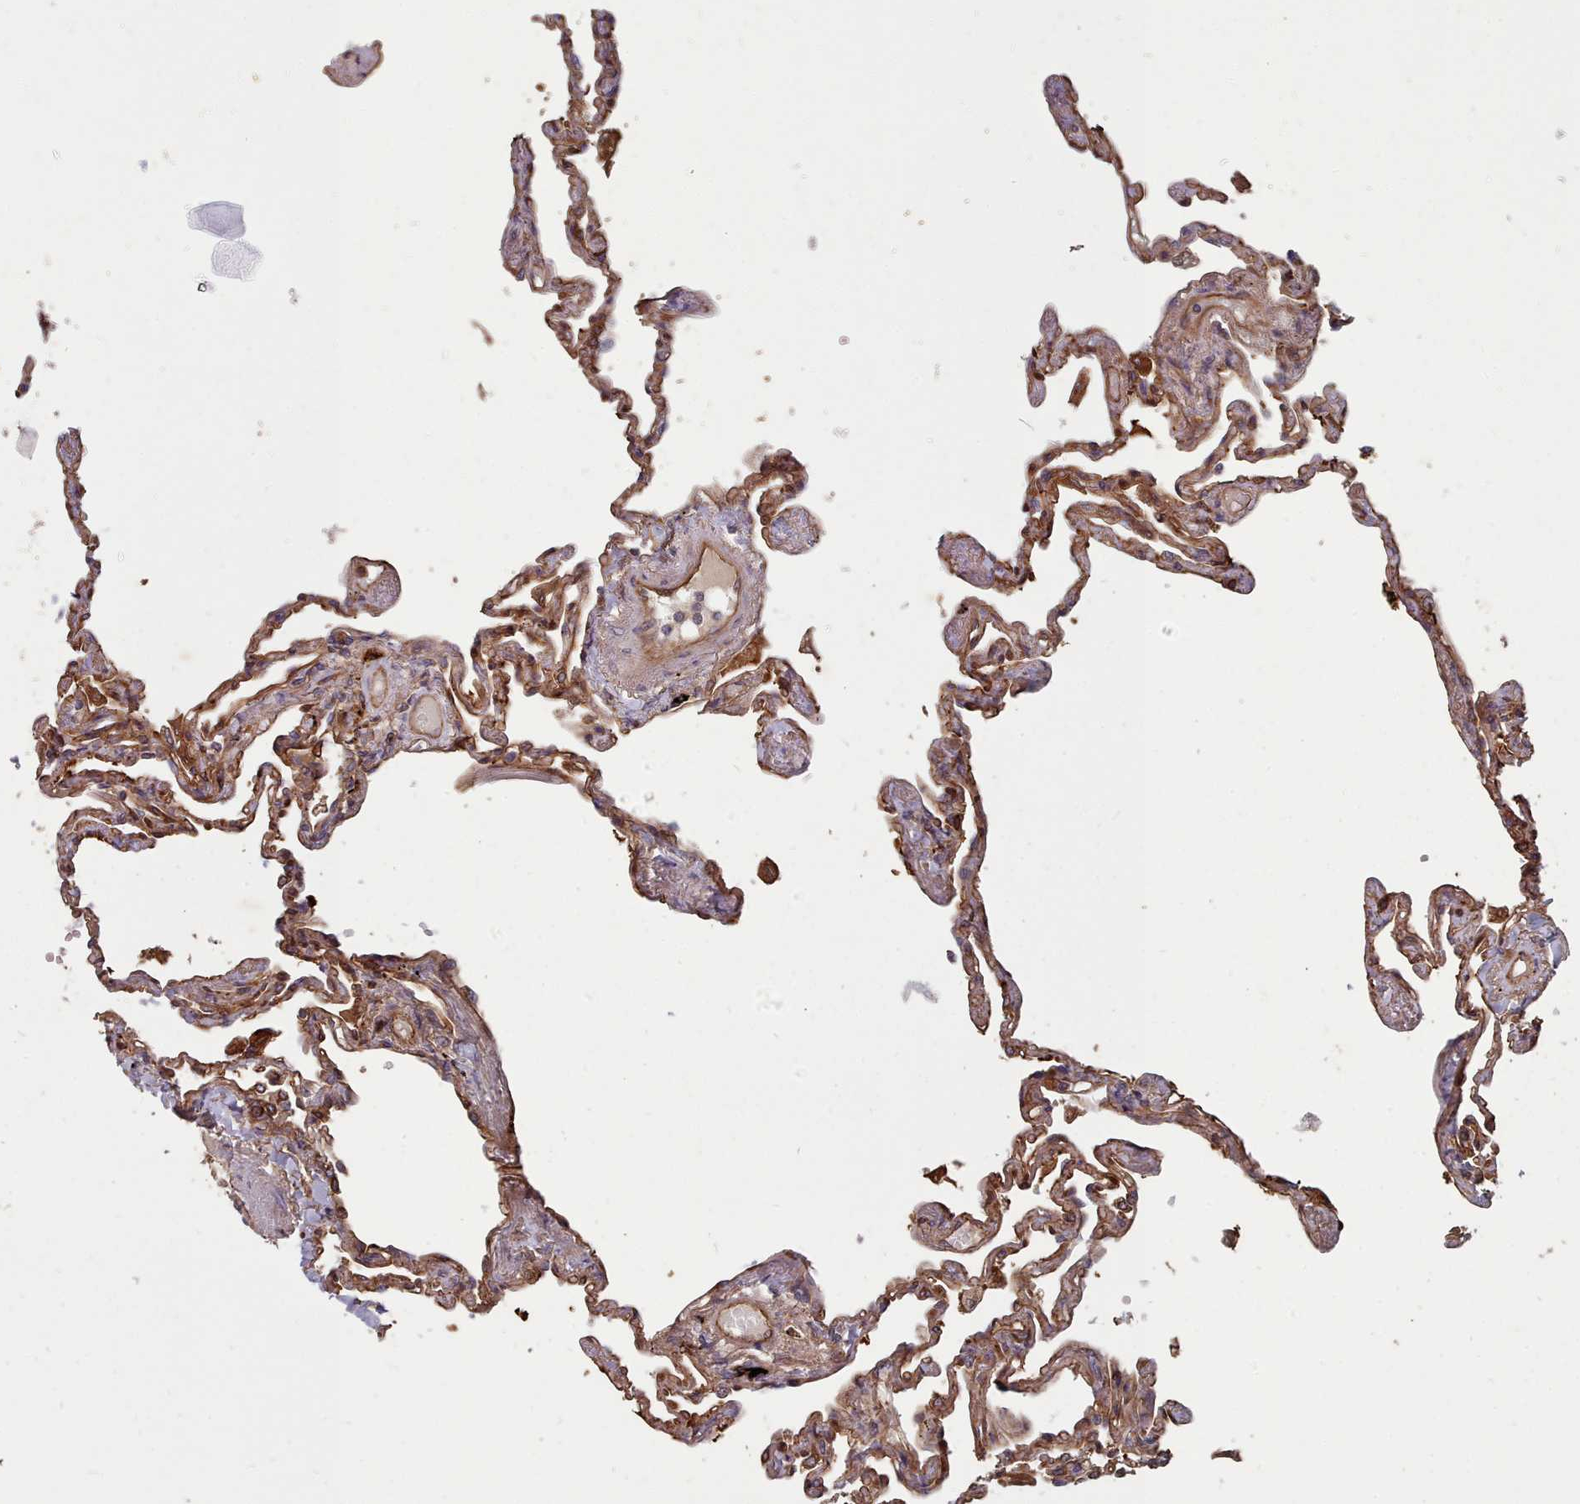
{"staining": {"intensity": "moderate", "quantity": ">75%", "location": "cytoplasmic/membranous"}, "tissue": "lung", "cell_type": "Alveolar cells", "image_type": "normal", "snomed": [{"axis": "morphology", "description": "Normal tissue, NOS"}, {"axis": "topography", "description": "Lung"}], "caption": "Approximately >75% of alveolar cells in unremarkable human lung display moderate cytoplasmic/membranous protein positivity as visualized by brown immunohistochemical staining.", "gene": "THSD7B", "patient": {"sex": "female", "age": 67}}